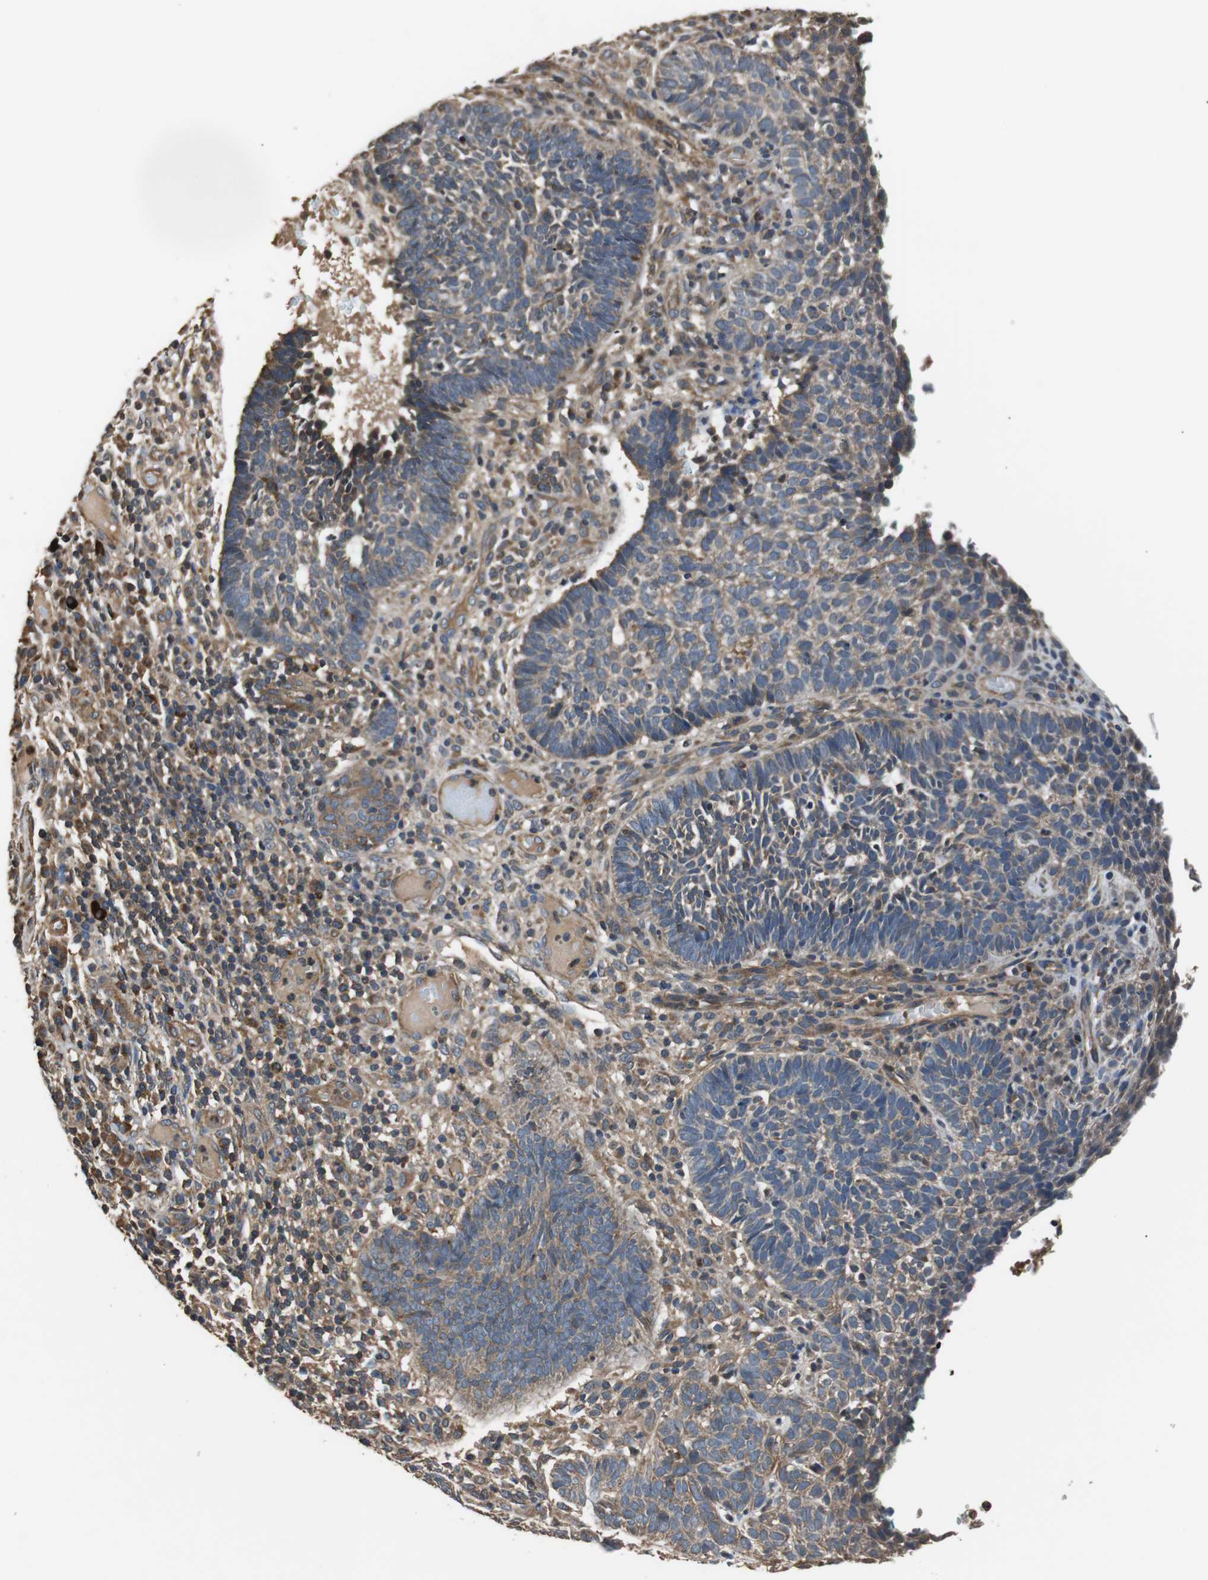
{"staining": {"intensity": "moderate", "quantity": ">75%", "location": "cytoplasmic/membranous"}, "tissue": "skin cancer", "cell_type": "Tumor cells", "image_type": "cancer", "snomed": [{"axis": "morphology", "description": "Normal tissue, NOS"}, {"axis": "morphology", "description": "Basal cell carcinoma"}, {"axis": "topography", "description": "Skin"}], "caption": "Immunohistochemical staining of human skin basal cell carcinoma displays medium levels of moderate cytoplasmic/membranous protein expression in about >75% of tumor cells. The staining is performed using DAB (3,3'-diaminobenzidine) brown chromogen to label protein expression. The nuclei are counter-stained blue using hematoxylin.", "gene": "PITRM1", "patient": {"sex": "male", "age": 87}}